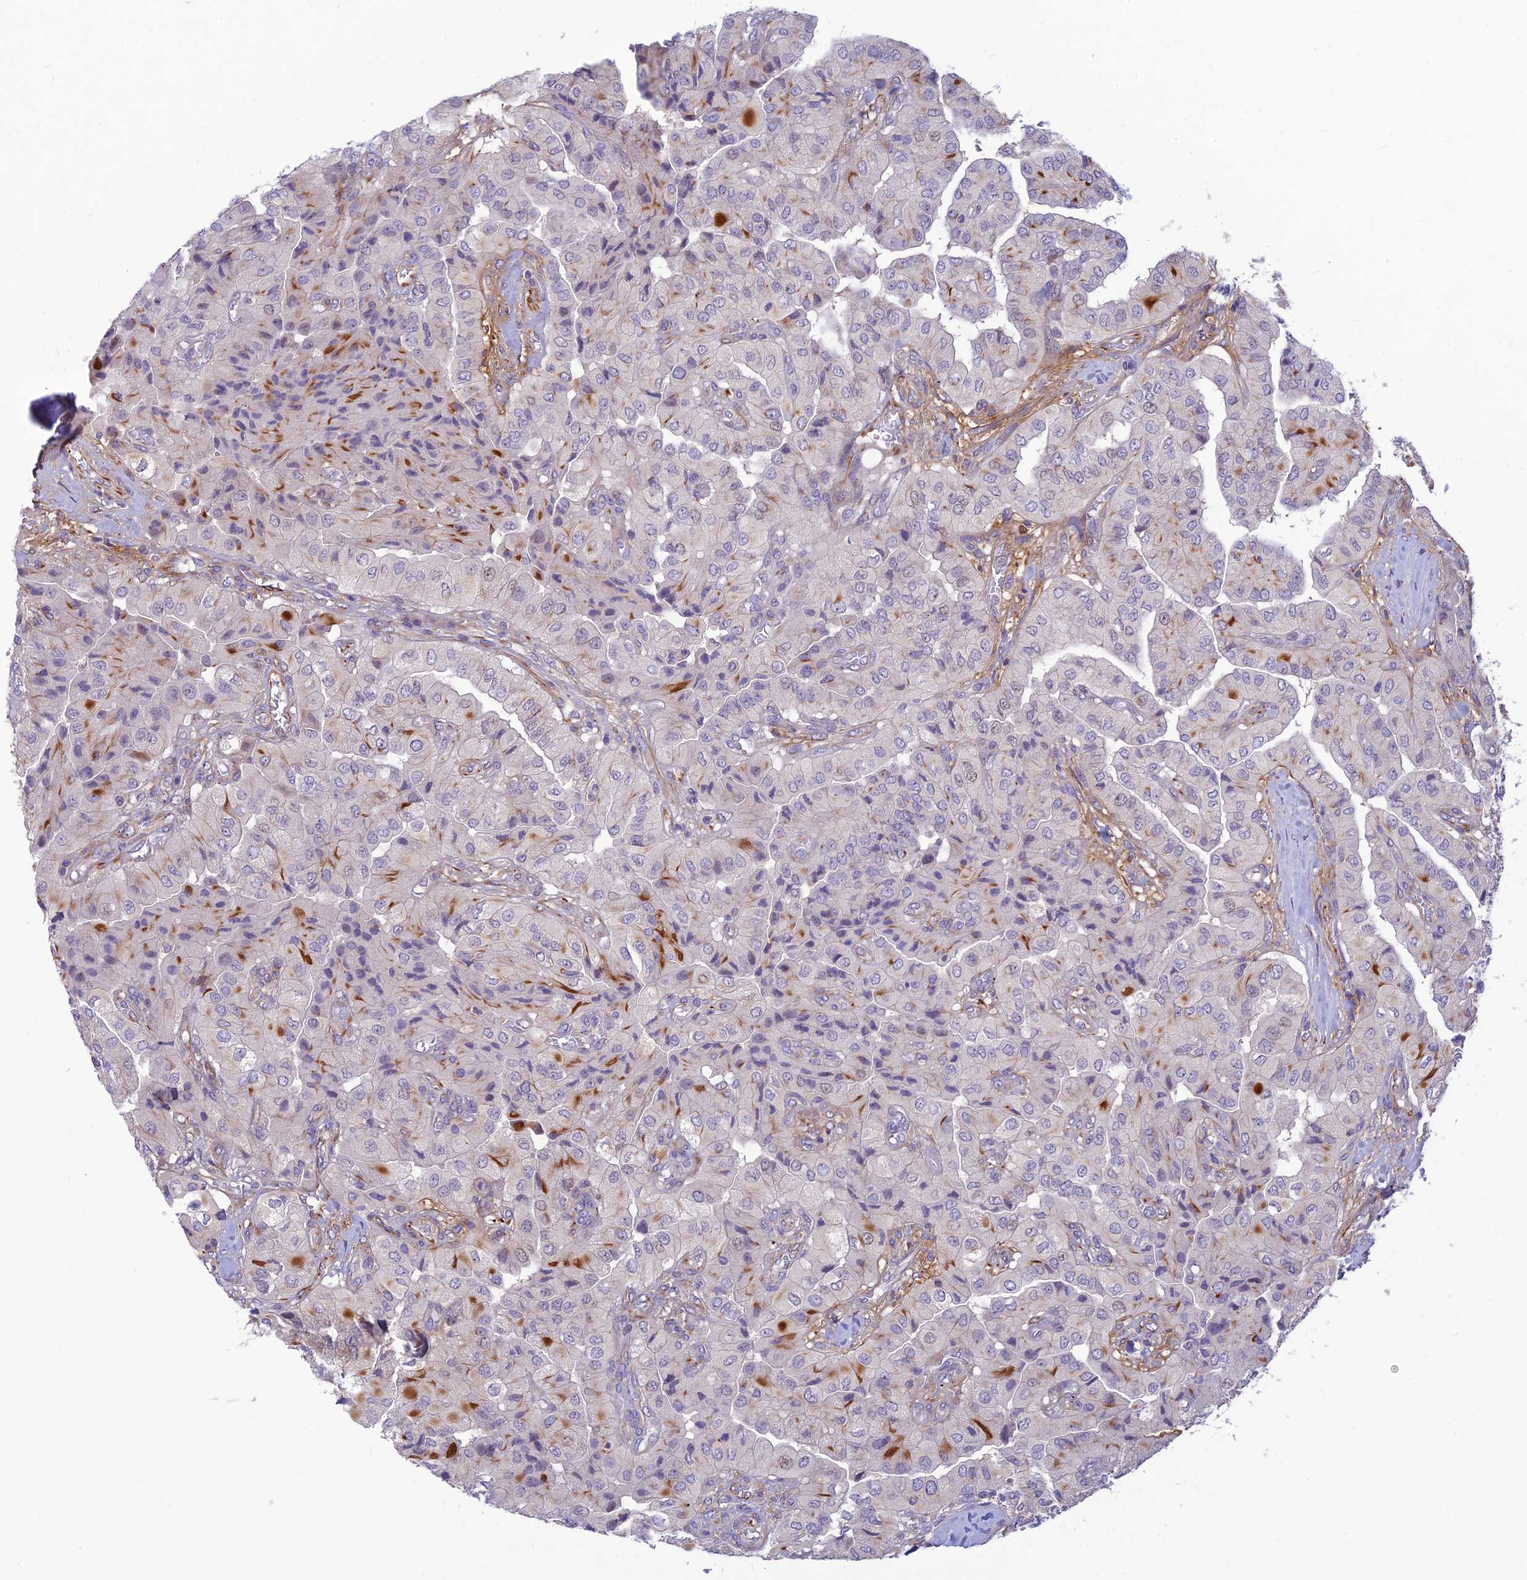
{"staining": {"intensity": "strong", "quantity": "<25%", "location": "cytoplasmic/membranous"}, "tissue": "head and neck cancer", "cell_type": "Tumor cells", "image_type": "cancer", "snomed": [{"axis": "morphology", "description": "Adenocarcinoma, NOS"}, {"axis": "topography", "description": "Head-Neck"}], "caption": "Immunohistochemistry histopathology image of adenocarcinoma (head and neck) stained for a protein (brown), which reveals medium levels of strong cytoplasmic/membranous positivity in about <25% of tumor cells.", "gene": "ST8SIA5", "patient": {"sex": "male", "age": 66}}